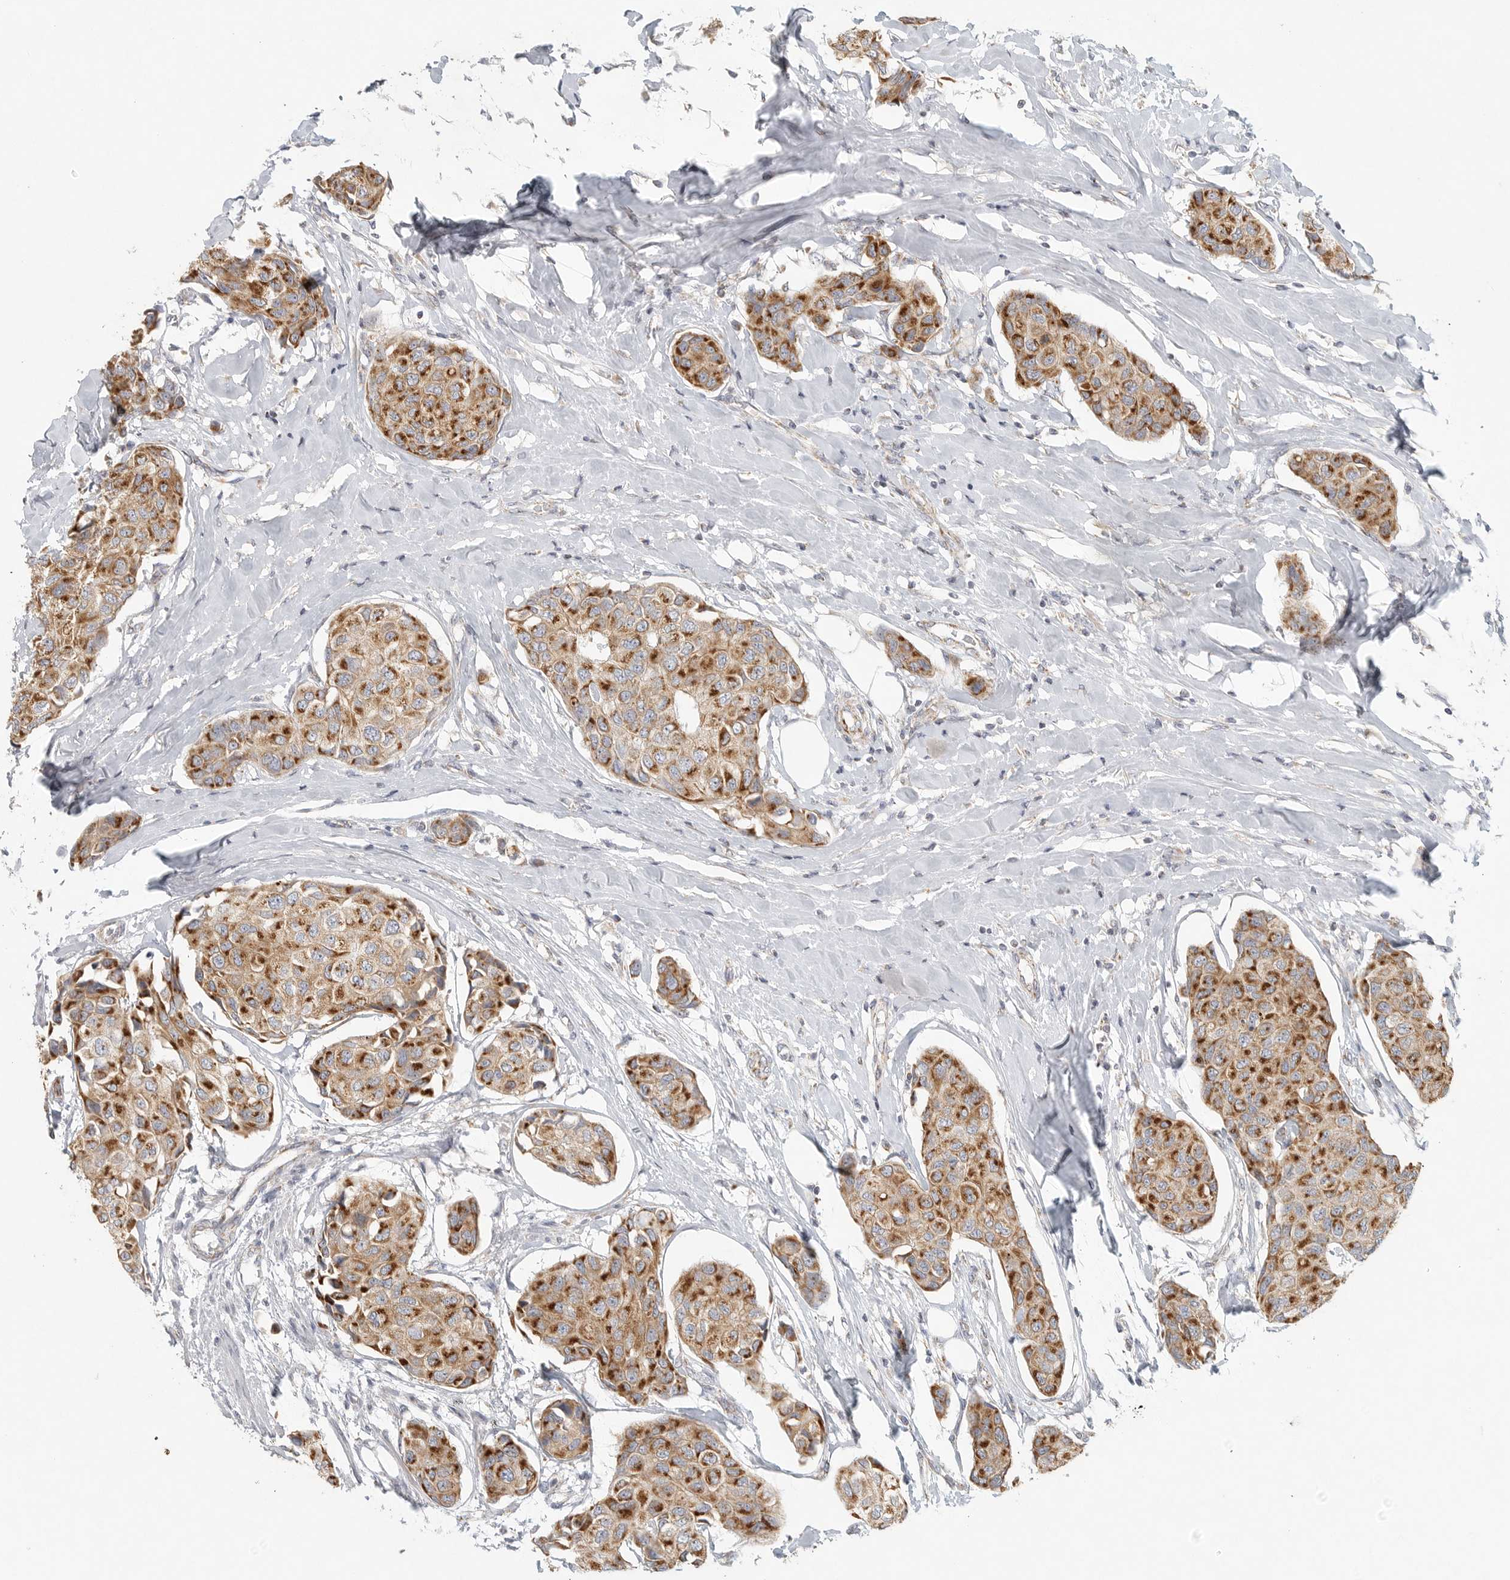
{"staining": {"intensity": "moderate", "quantity": ">75%", "location": "cytoplasmic/membranous"}, "tissue": "breast cancer", "cell_type": "Tumor cells", "image_type": "cancer", "snomed": [{"axis": "morphology", "description": "Duct carcinoma"}, {"axis": "topography", "description": "Breast"}], "caption": "A micrograph of human breast cancer stained for a protein displays moderate cytoplasmic/membranous brown staining in tumor cells.", "gene": "SLC25A26", "patient": {"sex": "female", "age": 80}}